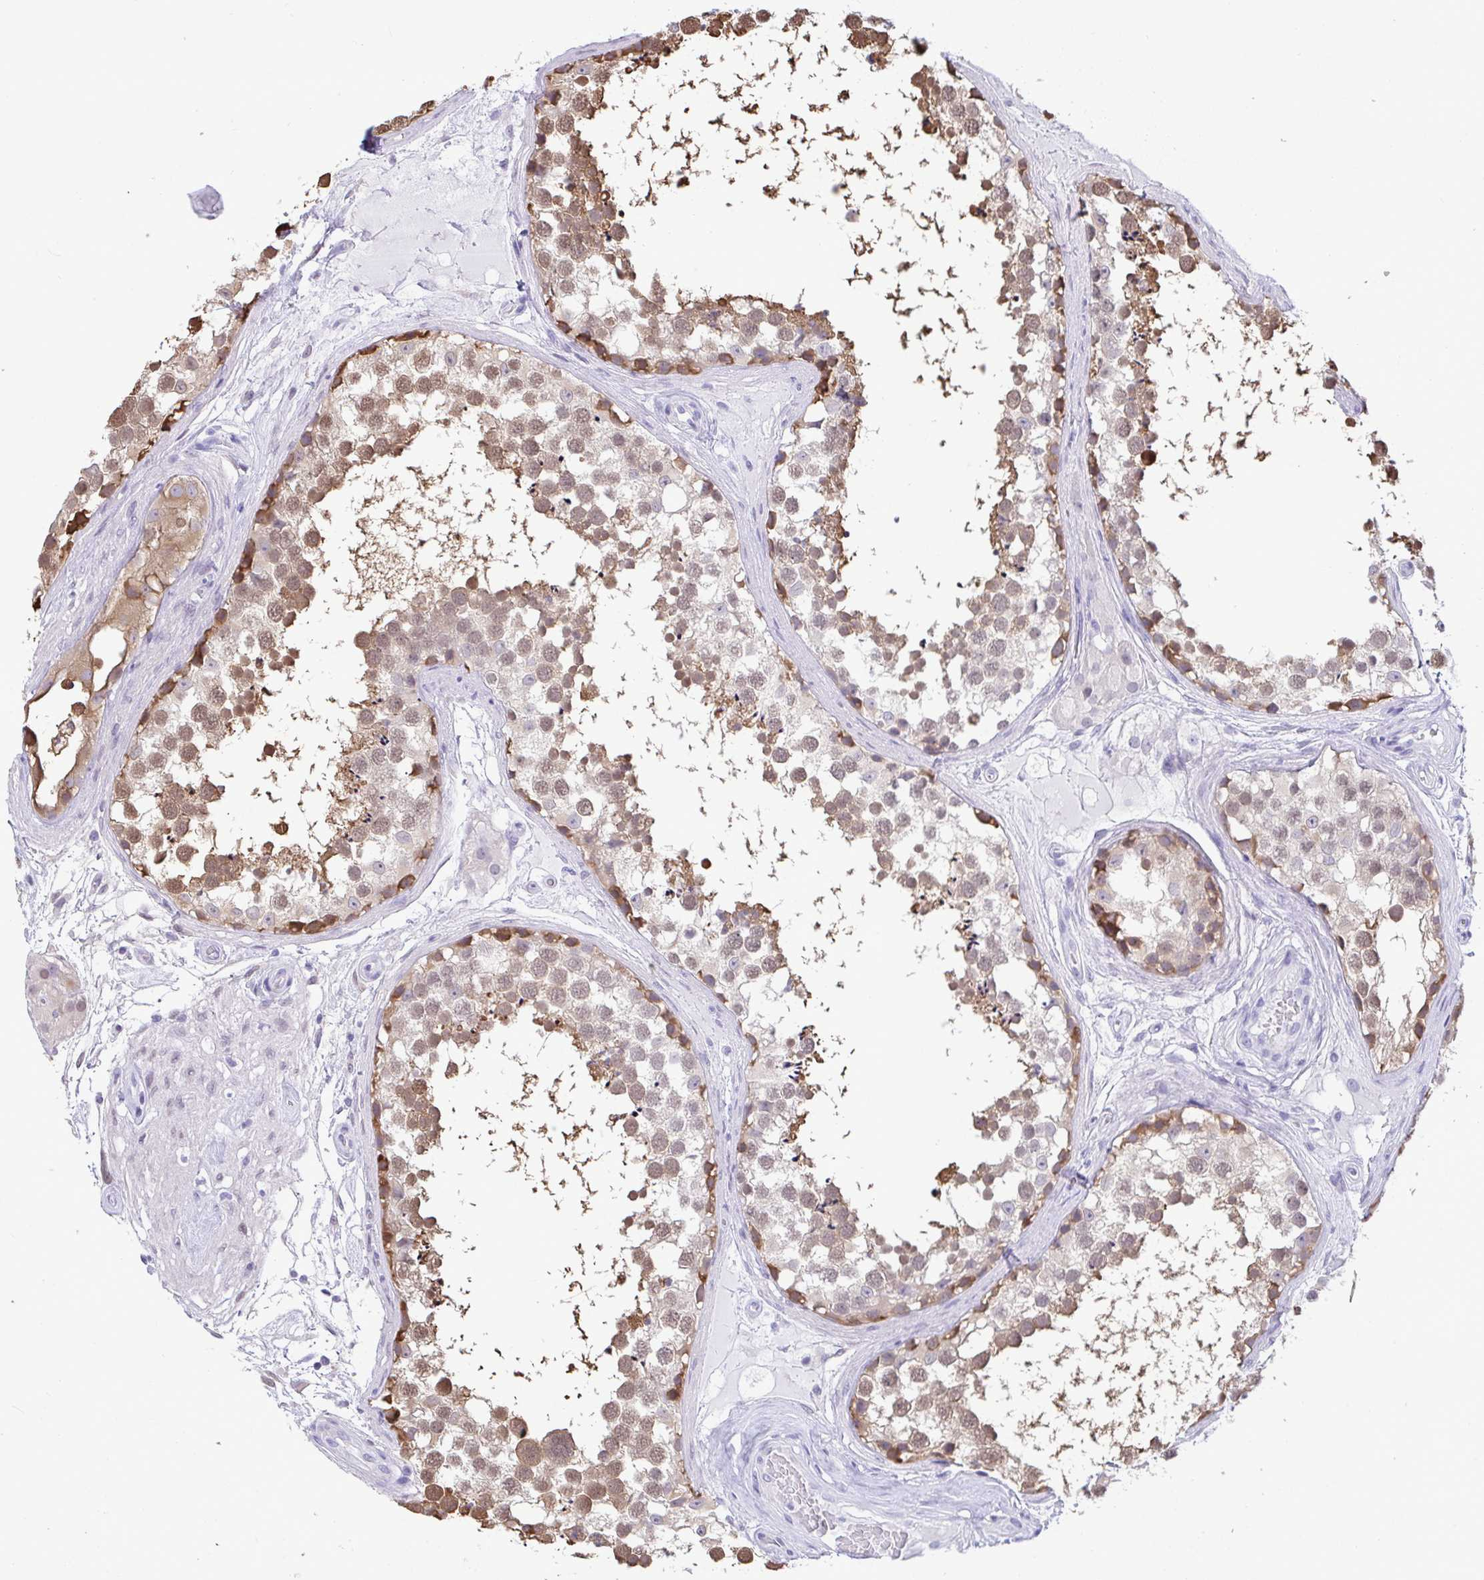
{"staining": {"intensity": "moderate", "quantity": "25%-75%", "location": "cytoplasmic/membranous"}, "tissue": "testis", "cell_type": "Cells in seminiferous ducts", "image_type": "normal", "snomed": [{"axis": "morphology", "description": "Normal tissue, NOS"}, {"axis": "morphology", "description": "Seminoma, NOS"}, {"axis": "topography", "description": "Testis"}], "caption": "Protein analysis of normal testis reveals moderate cytoplasmic/membranous expression in approximately 25%-75% of cells in seminiferous ducts. Using DAB (brown) and hematoxylin (blue) stains, captured at high magnification using brightfield microscopy.", "gene": "ZNF485", "patient": {"sex": "male", "age": 65}}